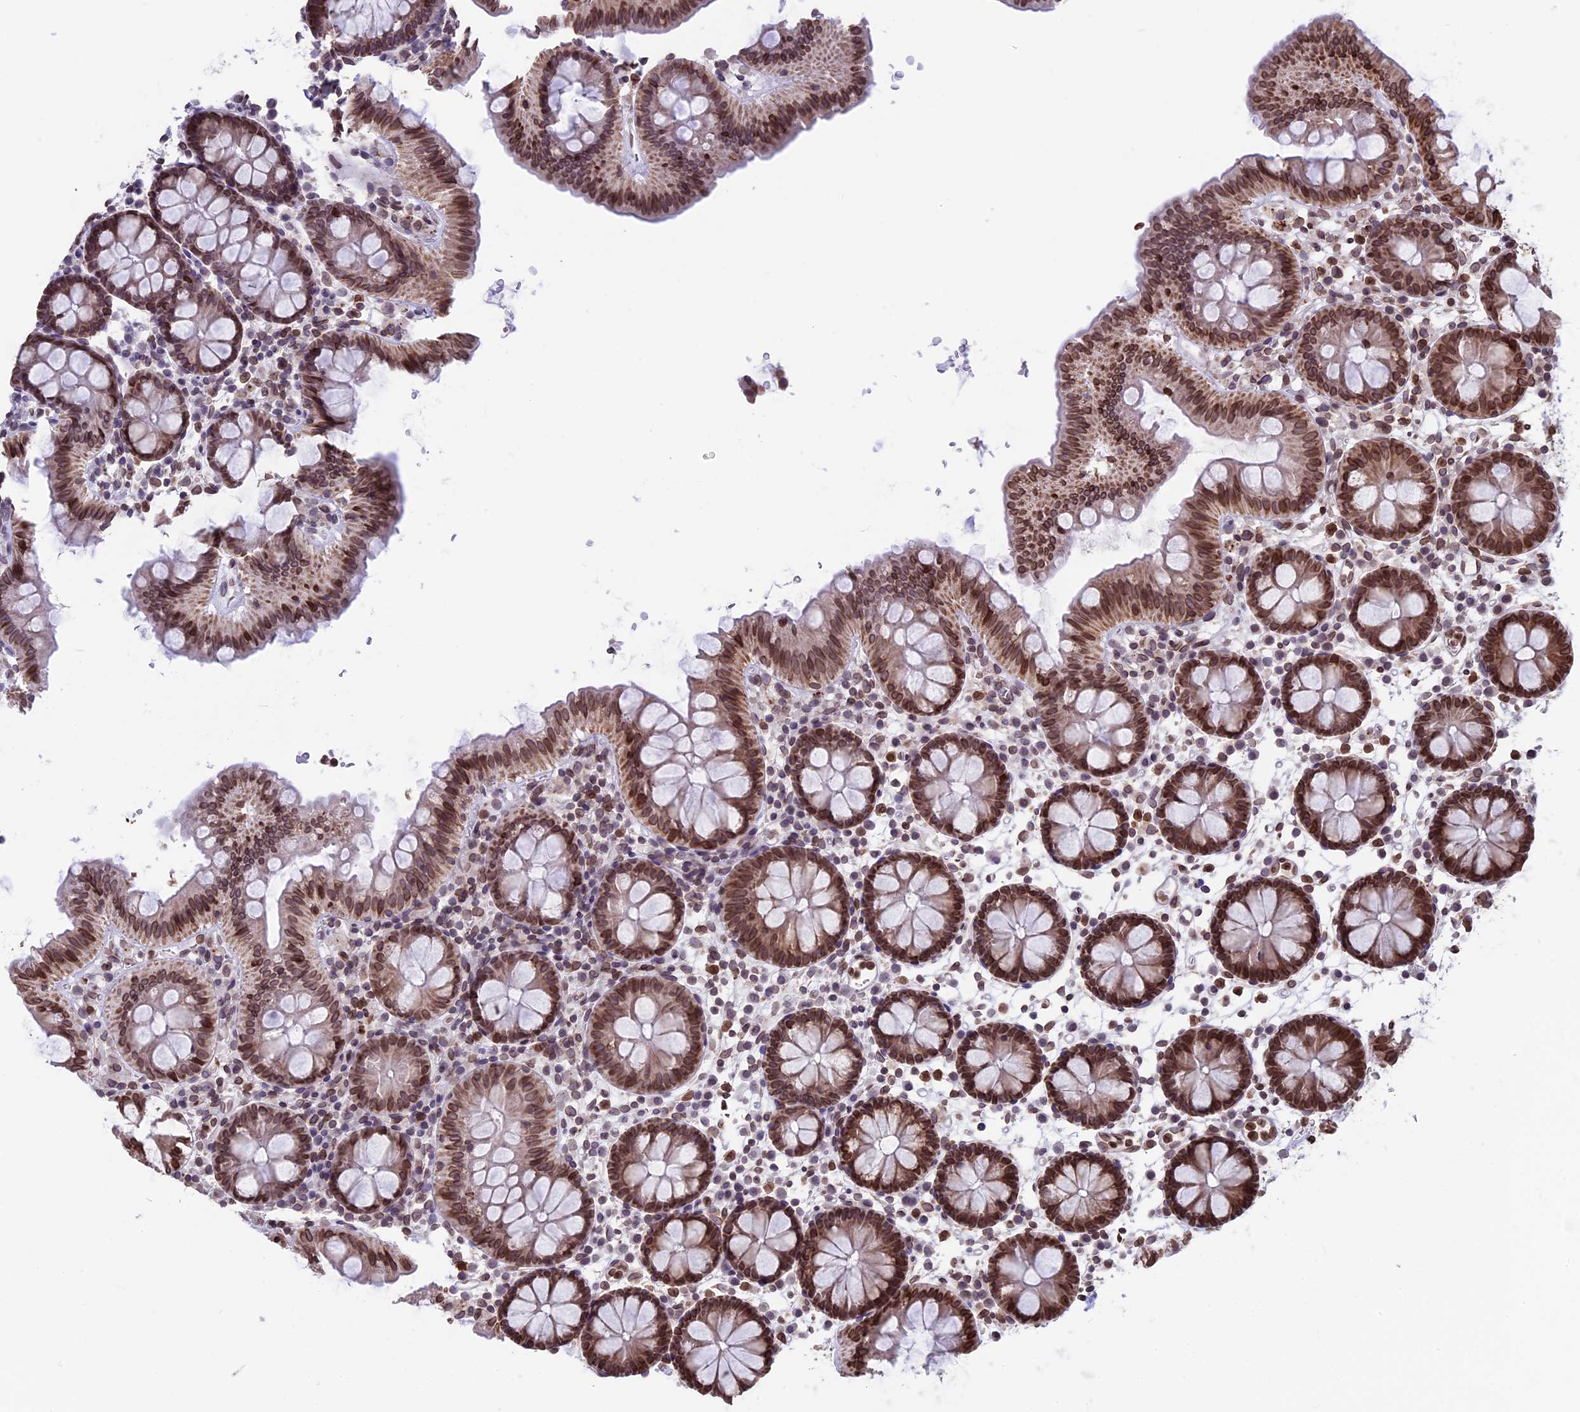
{"staining": {"intensity": "moderate", "quantity": ">75%", "location": "nuclear"}, "tissue": "colon", "cell_type": "Endothelial cells", "image_type": "normal", "snomed": [{"axis": "morphology", "description": "Normal tissue, NOS"}, {"axis": "topography", "description": "Colon"}], "caption": "Colon stained for a protein (brown) demonstrates moderate nuclear positive expression in about >75% of endothelial cells.", "gene": "PTCHD4", "patient": {"sex": "male", "age": 75}}